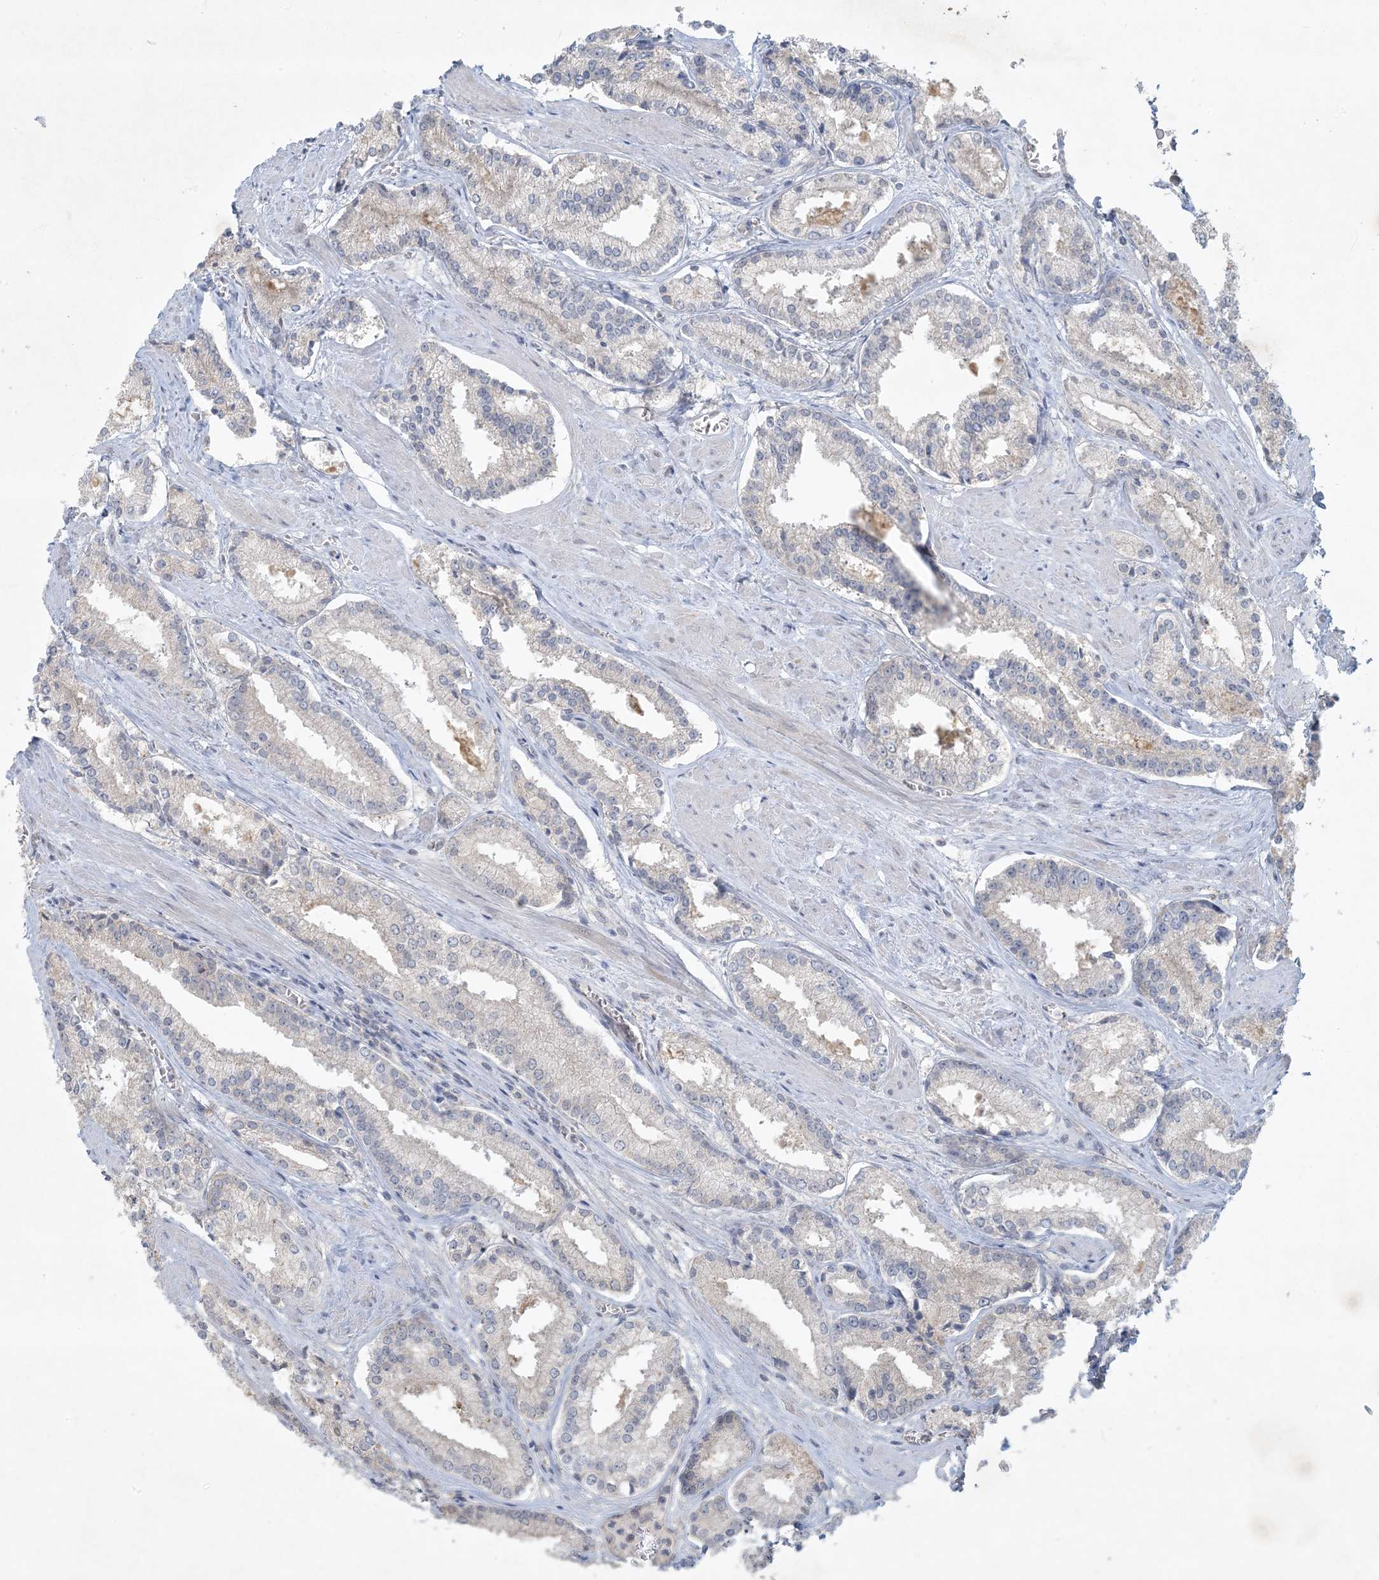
{"staining": {"intensity": "negative", "quantity": "none", "location": "none"}, "tissue": "prostate cancer", "cell_type": "Tumor cells", "image_type": "cancer", "snomed": [{"axis": "morphology", "description": "Adenocarcinoma, Low grade"}, {"axis": "topography", "description": "Prostate"}], "caption": "Immunohistochemical staining of human prostate cancer (adenocarcinoma (low-grade)) reveals no significant staining in tumor cells.", "gene": "BCORL1", "patient": {"sex": "male", "age": 54}}